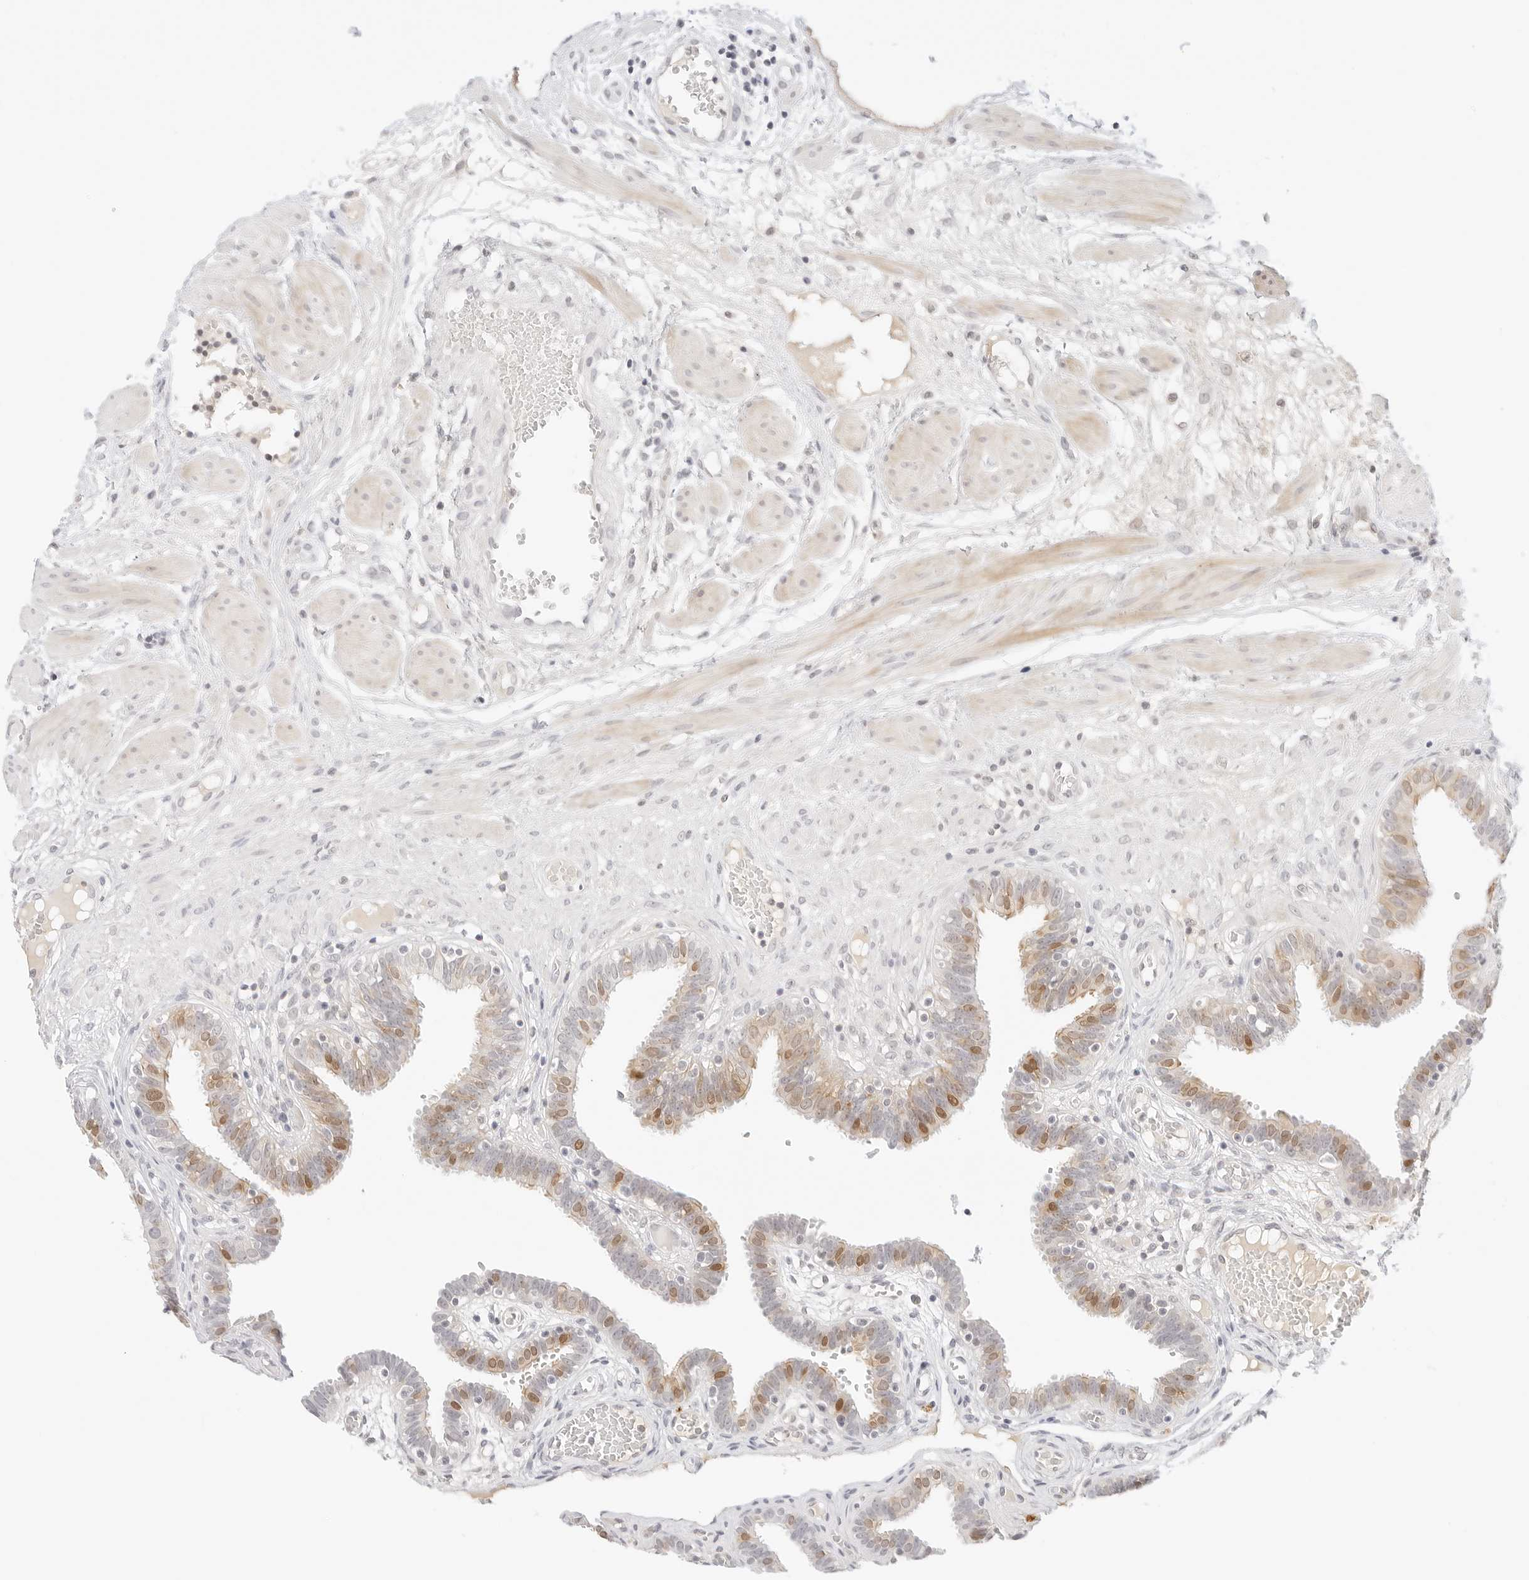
{"staining": {"intensity": "moderate", "quantity": "<25%", "location": "nuclear"}, "tissue": "fallopian tube", "cell_type": "Glandular cells", "image_type": "normal", "snomed": [{"axis": "morphology", "description": "Normal tissue, NOS"}, {"axis": "topography", "description": "Fallopian tube"}, {"axis": "topography", "description": "Placenta"}], "caption": "Brown immunohistochemical staining in unremarkable human fallopian tube reveals moderate nuclear positivity in approximately <25% of glandular cells. (DAB = brown stain, brightfield microscopy at high magnification).", "gene": "XKR4", "patient": {"sex": "female", "age": 32}}